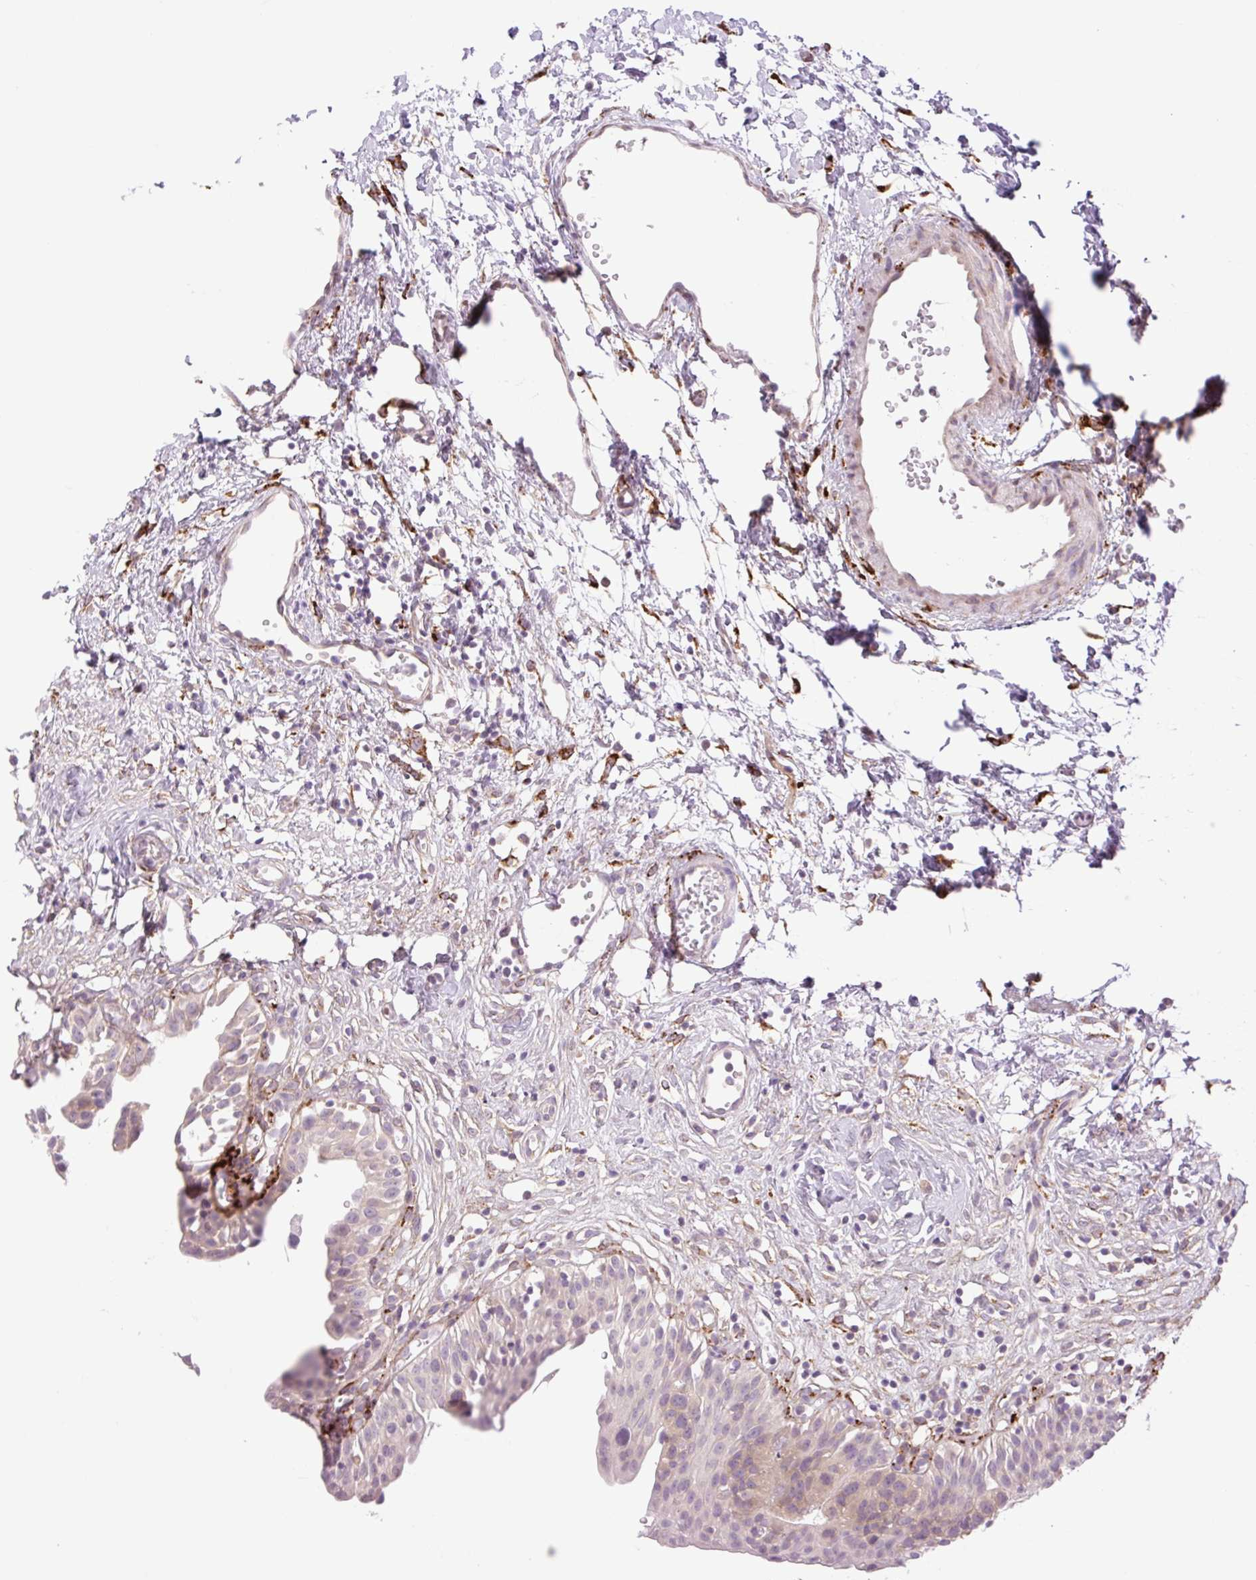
{"staining": {"intensity": "weak", "quantity": "25%-75%", "location": "cytoplasmic/membranous"}, "tissue": "urinary bladder", "cell_type": "Urothelial cells", "image_type": "normal", "snomed": [{"axis": "morphology", "description": "Normal tissue, NOS"}, {"axis": "topography", "description": "Urinary bladder"}], "caption": "Urinary bladder stained with a brown dye shows weak cytoplasmic/membranous positive expression in approximately 25%-75% of urothelial cells.", "gene": "COL5A1", "patient": {"sex": "male", "age": 51}}